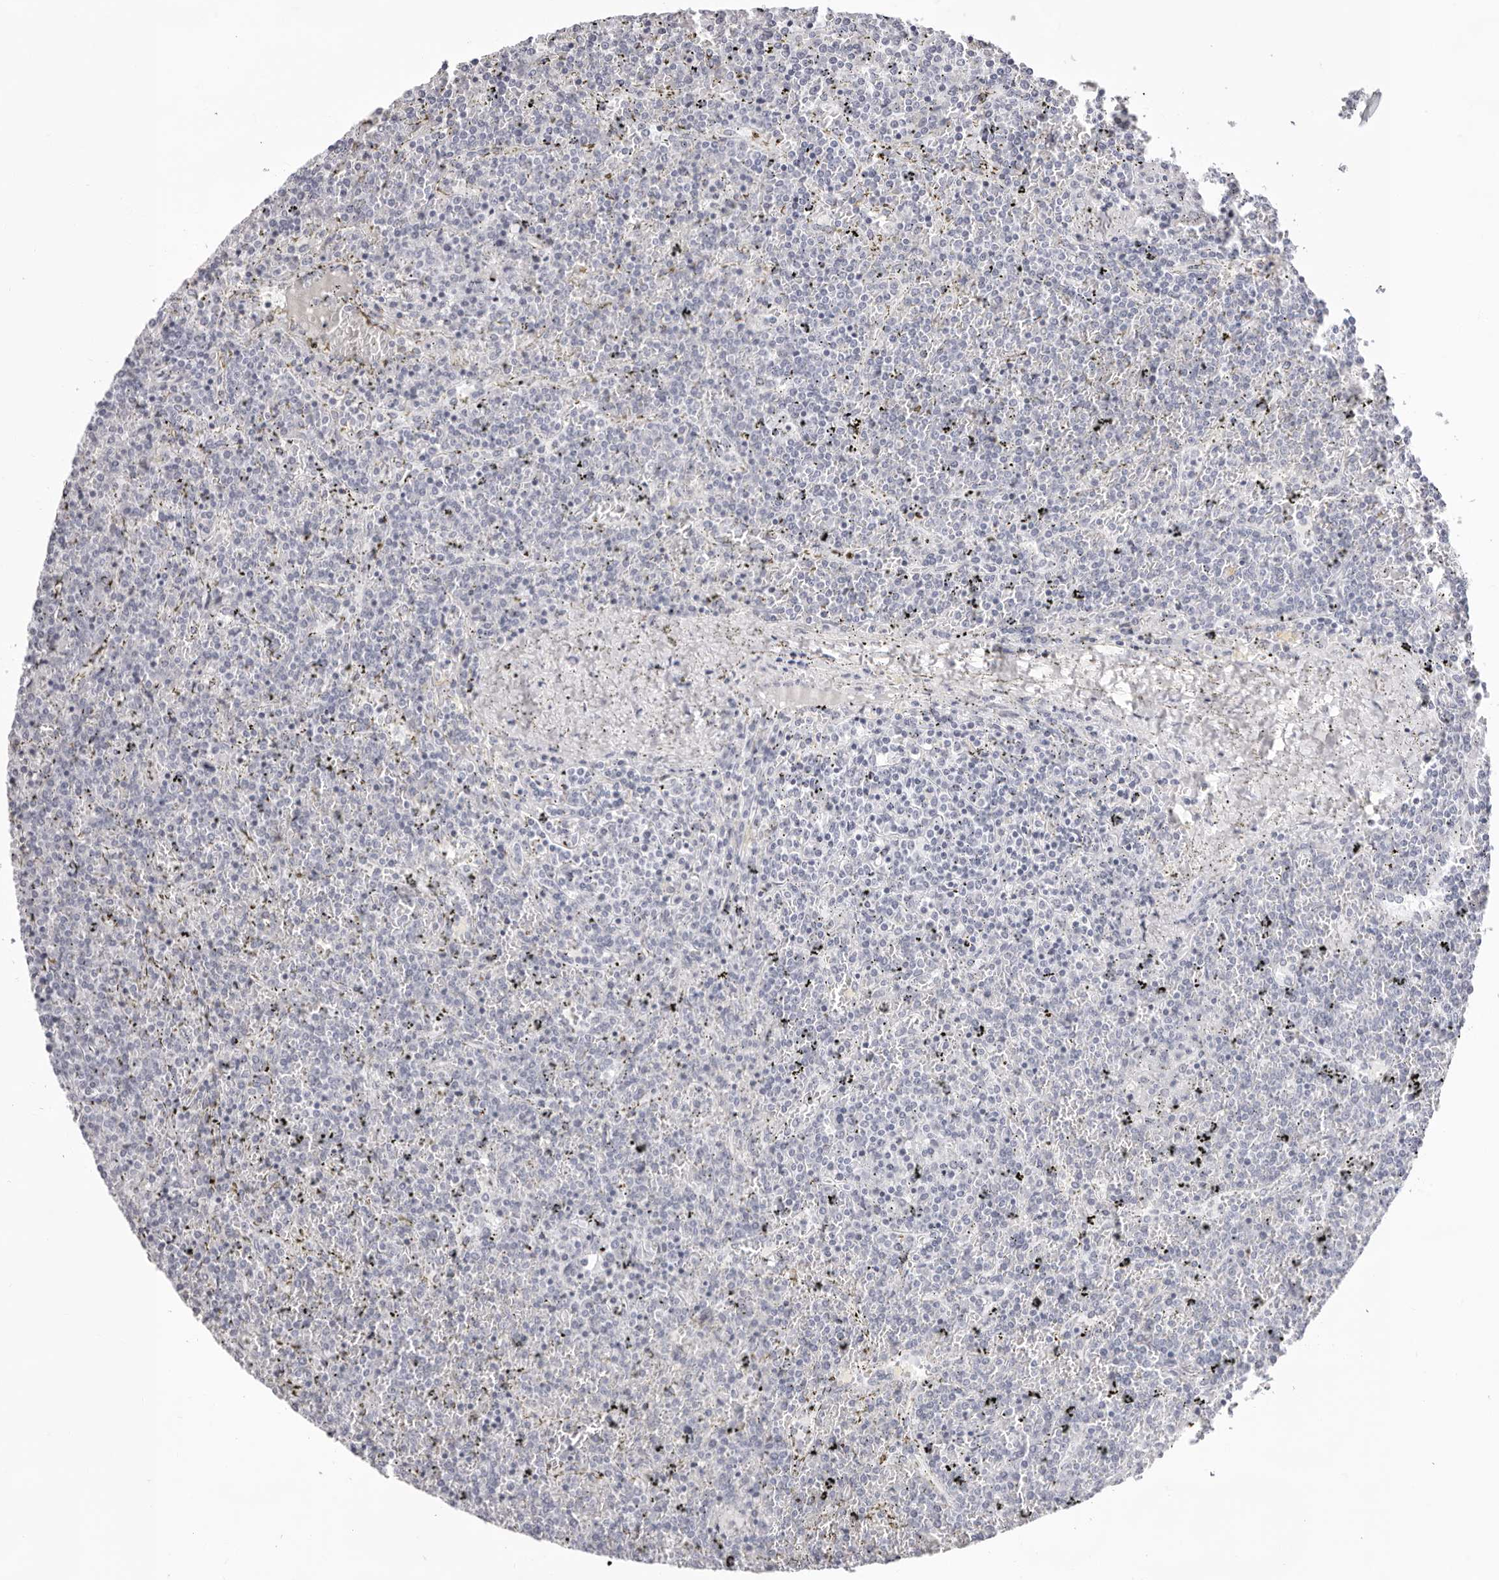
{"staining": {"intensity": "negative", "quantity": "none", "location": "none"}, "tissue": "lymphoma", "cell_type": "Tumor cells", "image_type": "cancer", "snomed": [{"axis": "morphology", "description": "Malignant lymphoma, non-Hodgkin's type, Low grade"}, {"axis": "topography", "description": "Spleen"}], "caption": "Histopathology image shows no significant protein staining in tumor cells of malignant lymphoma, non-Hodgkin's type (low-grade).", "gene": "INSL3", "patient": {"sex": "female", "age": 19}}